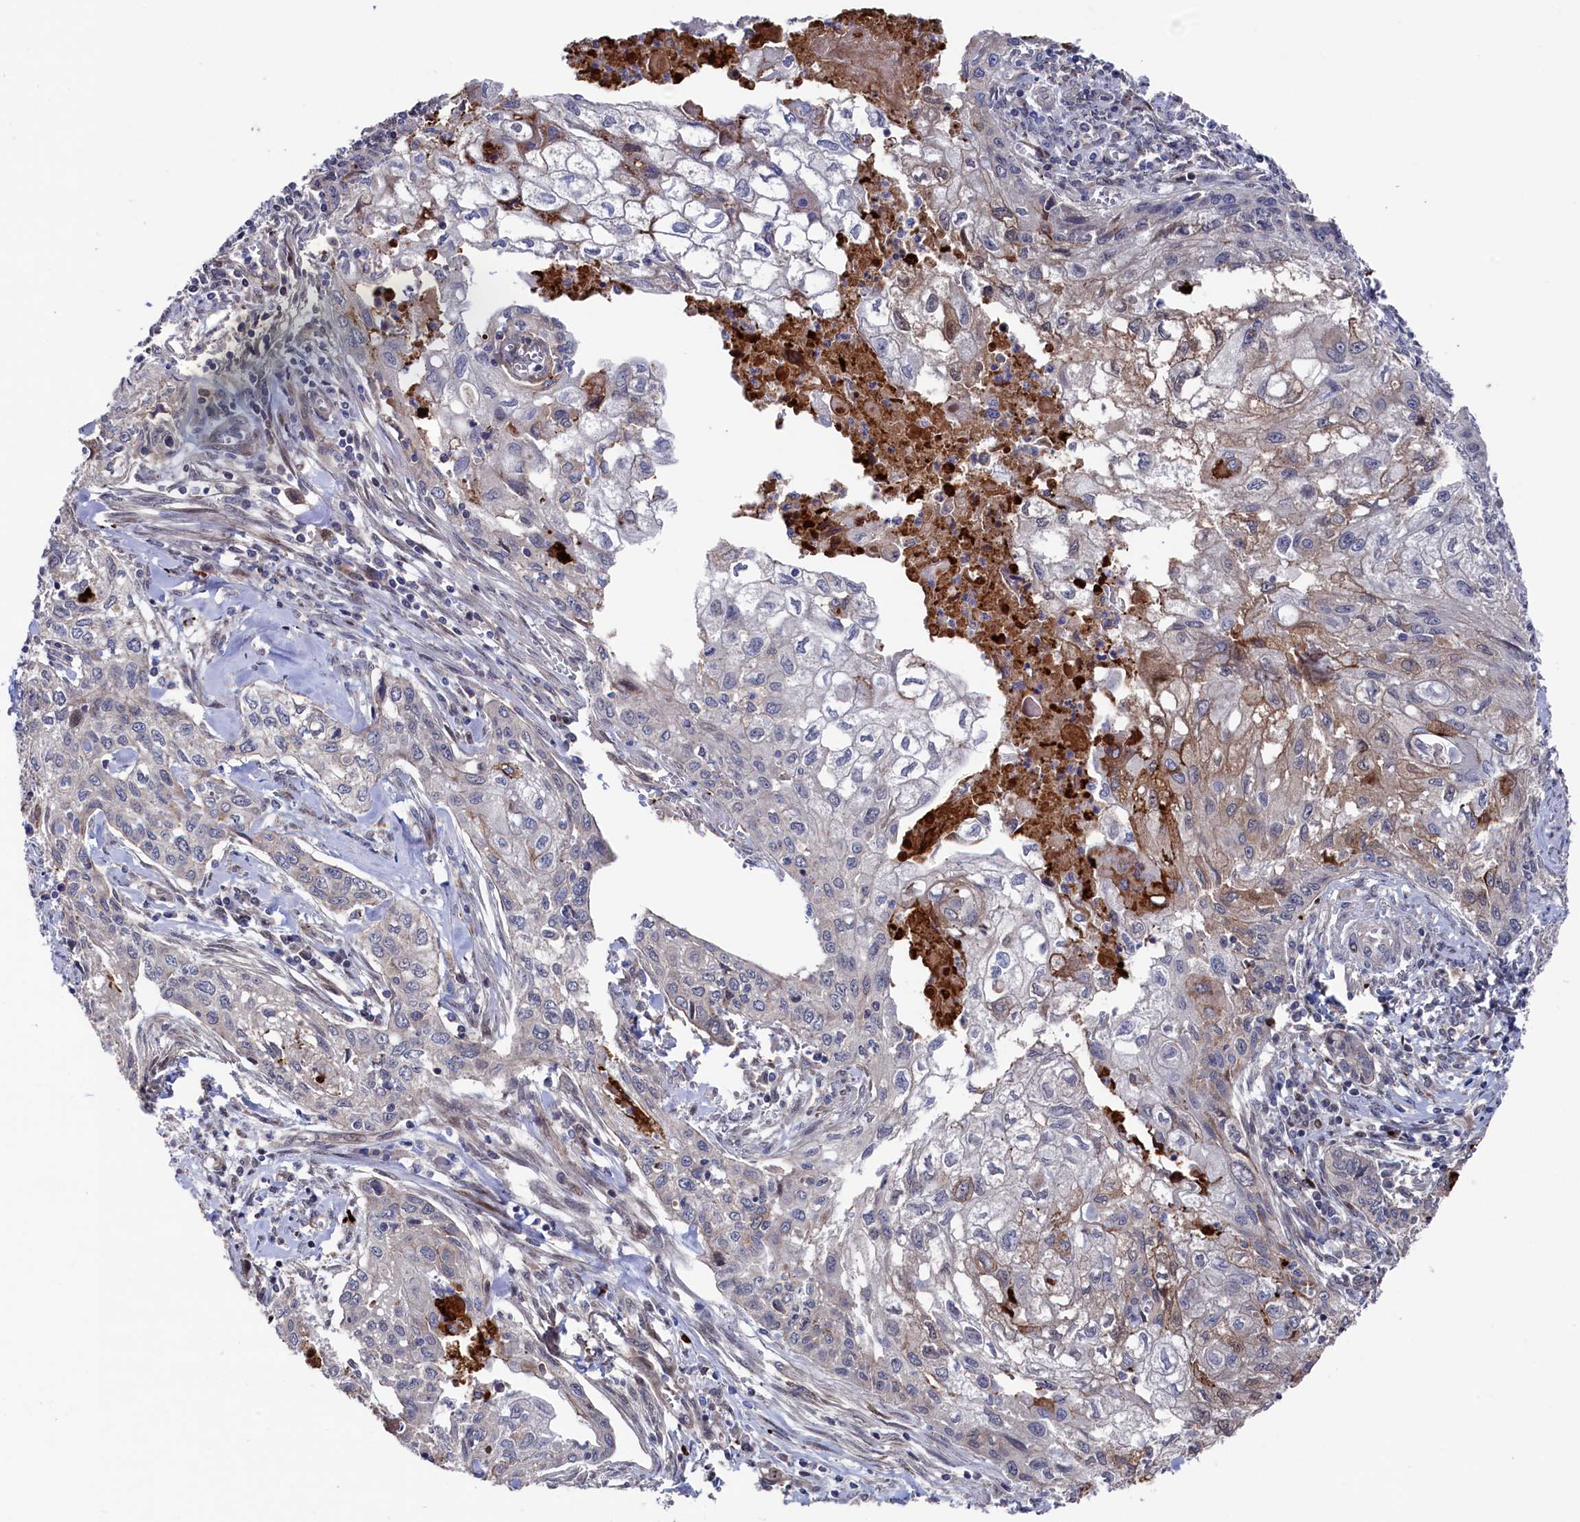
{"staining": {"intensity": "moderate", "quantity": "<25%", "location": "cytoplasmic/membranous"}, "tissue": "cervical cancer", "cell_type": "Tumor cells", "image_type": "cancer", "snomed": [{"axis": "morphology", "description": "Squamous cell carcinoma, NOS"}, {"axis": "topography", "description": "Cervix"}], "caption": "Immunohistochemical staining of human squamous cell carcinoma (cervical) exhibits low levels of moderate cytoplasmic/membranous expression in approximately <25% of tumor cells.", "gene": "ZNF891", "patient": {"sex": "female", "age": 67}}